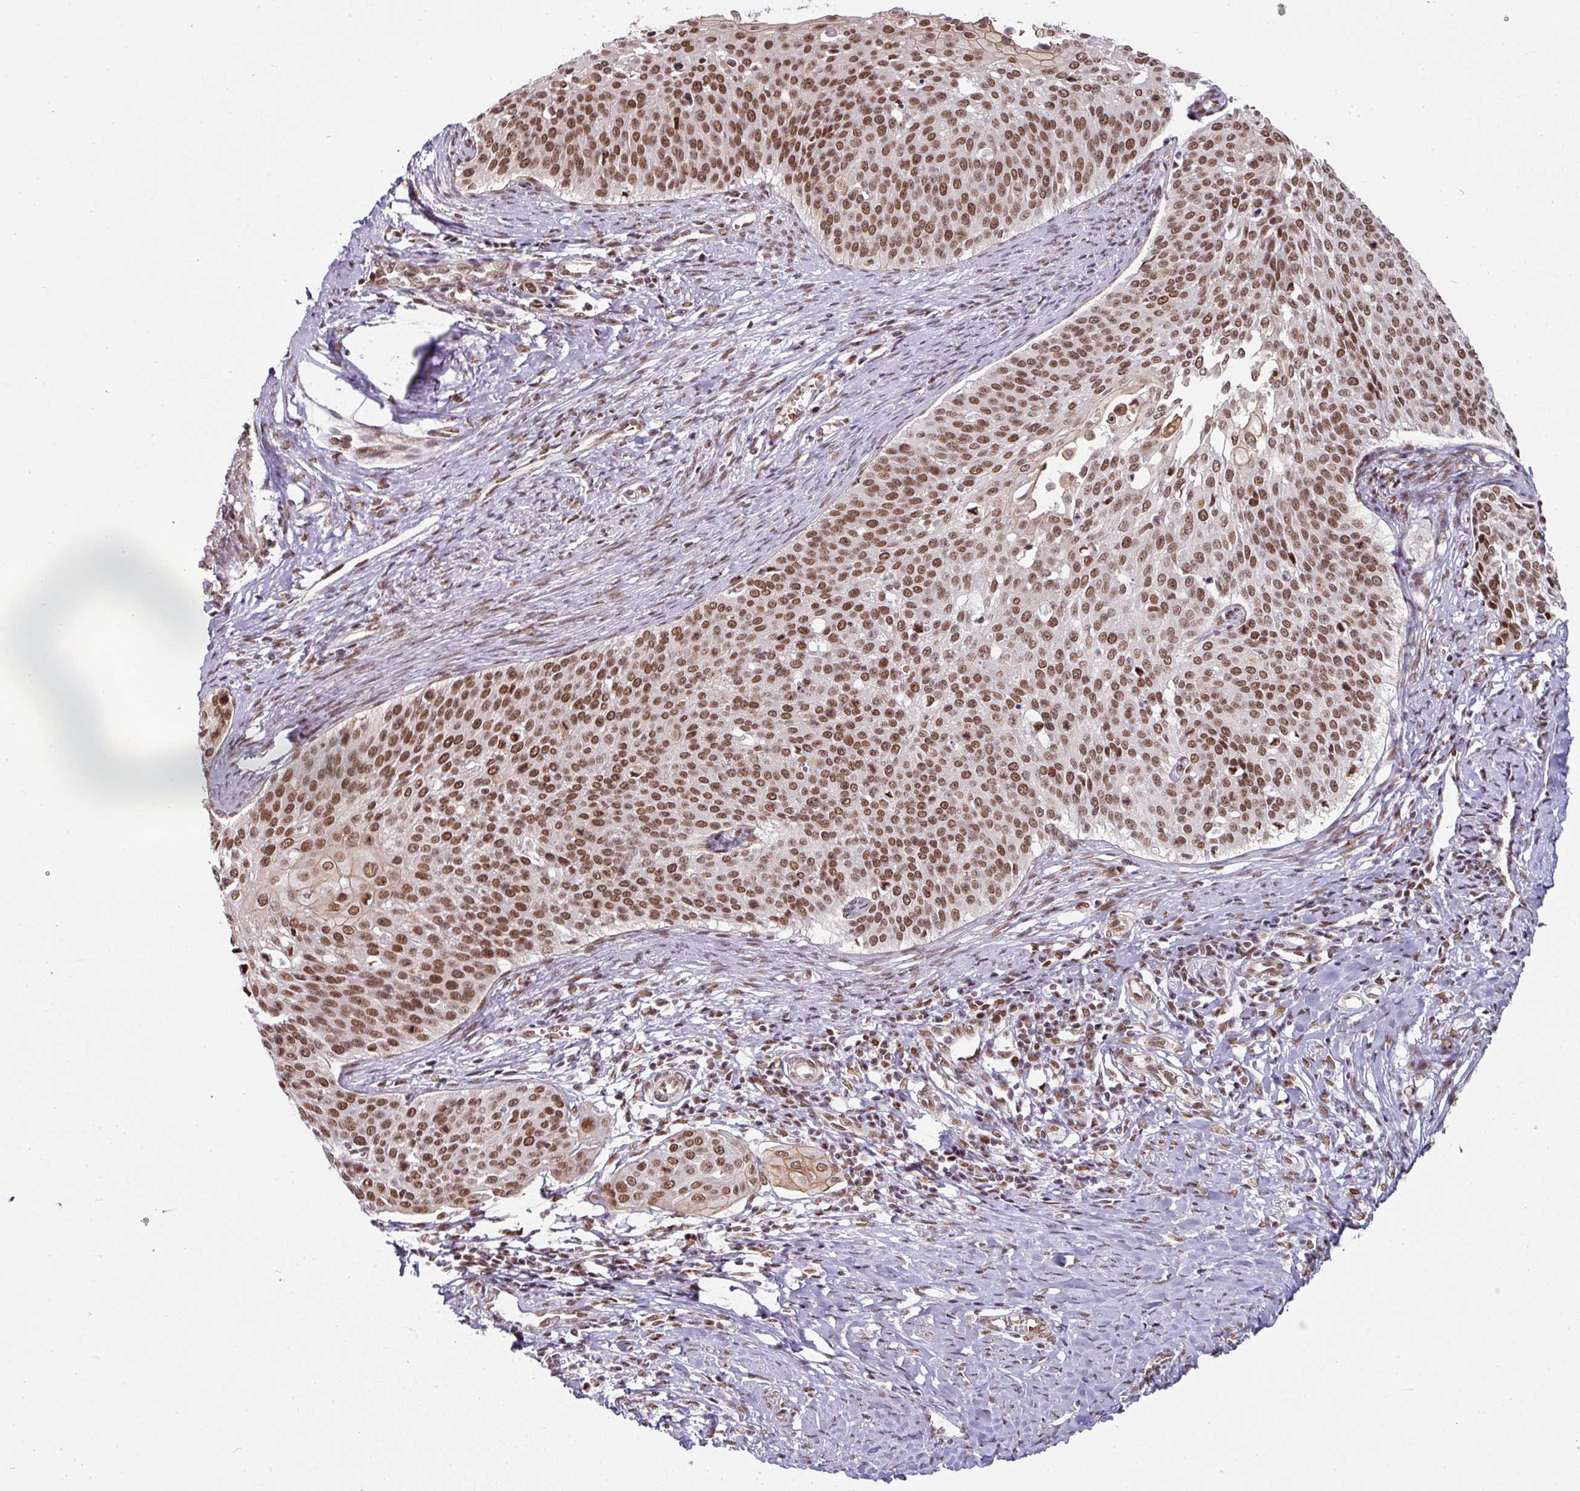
{"staining": {"intensity": "moderate", "quantity": ">75%", "location": "nuclear"}, "tissue": "cervical cancer", "cell_type": "Tumor cells", "image_type": "cancer", "snomed": [{"axis": "morphology", "description": "Squamous cell carcinoma, NOS"}, {"axis": "topography", "description": "Cervix"}], "caption": "Cervical cancer was stained to show a protein in brown. There is medium levels of moderate nuclear expression in about >75% of tumor cells.", "gene": "NCOA5", "patient": {"sex": "female", "age": 44}}